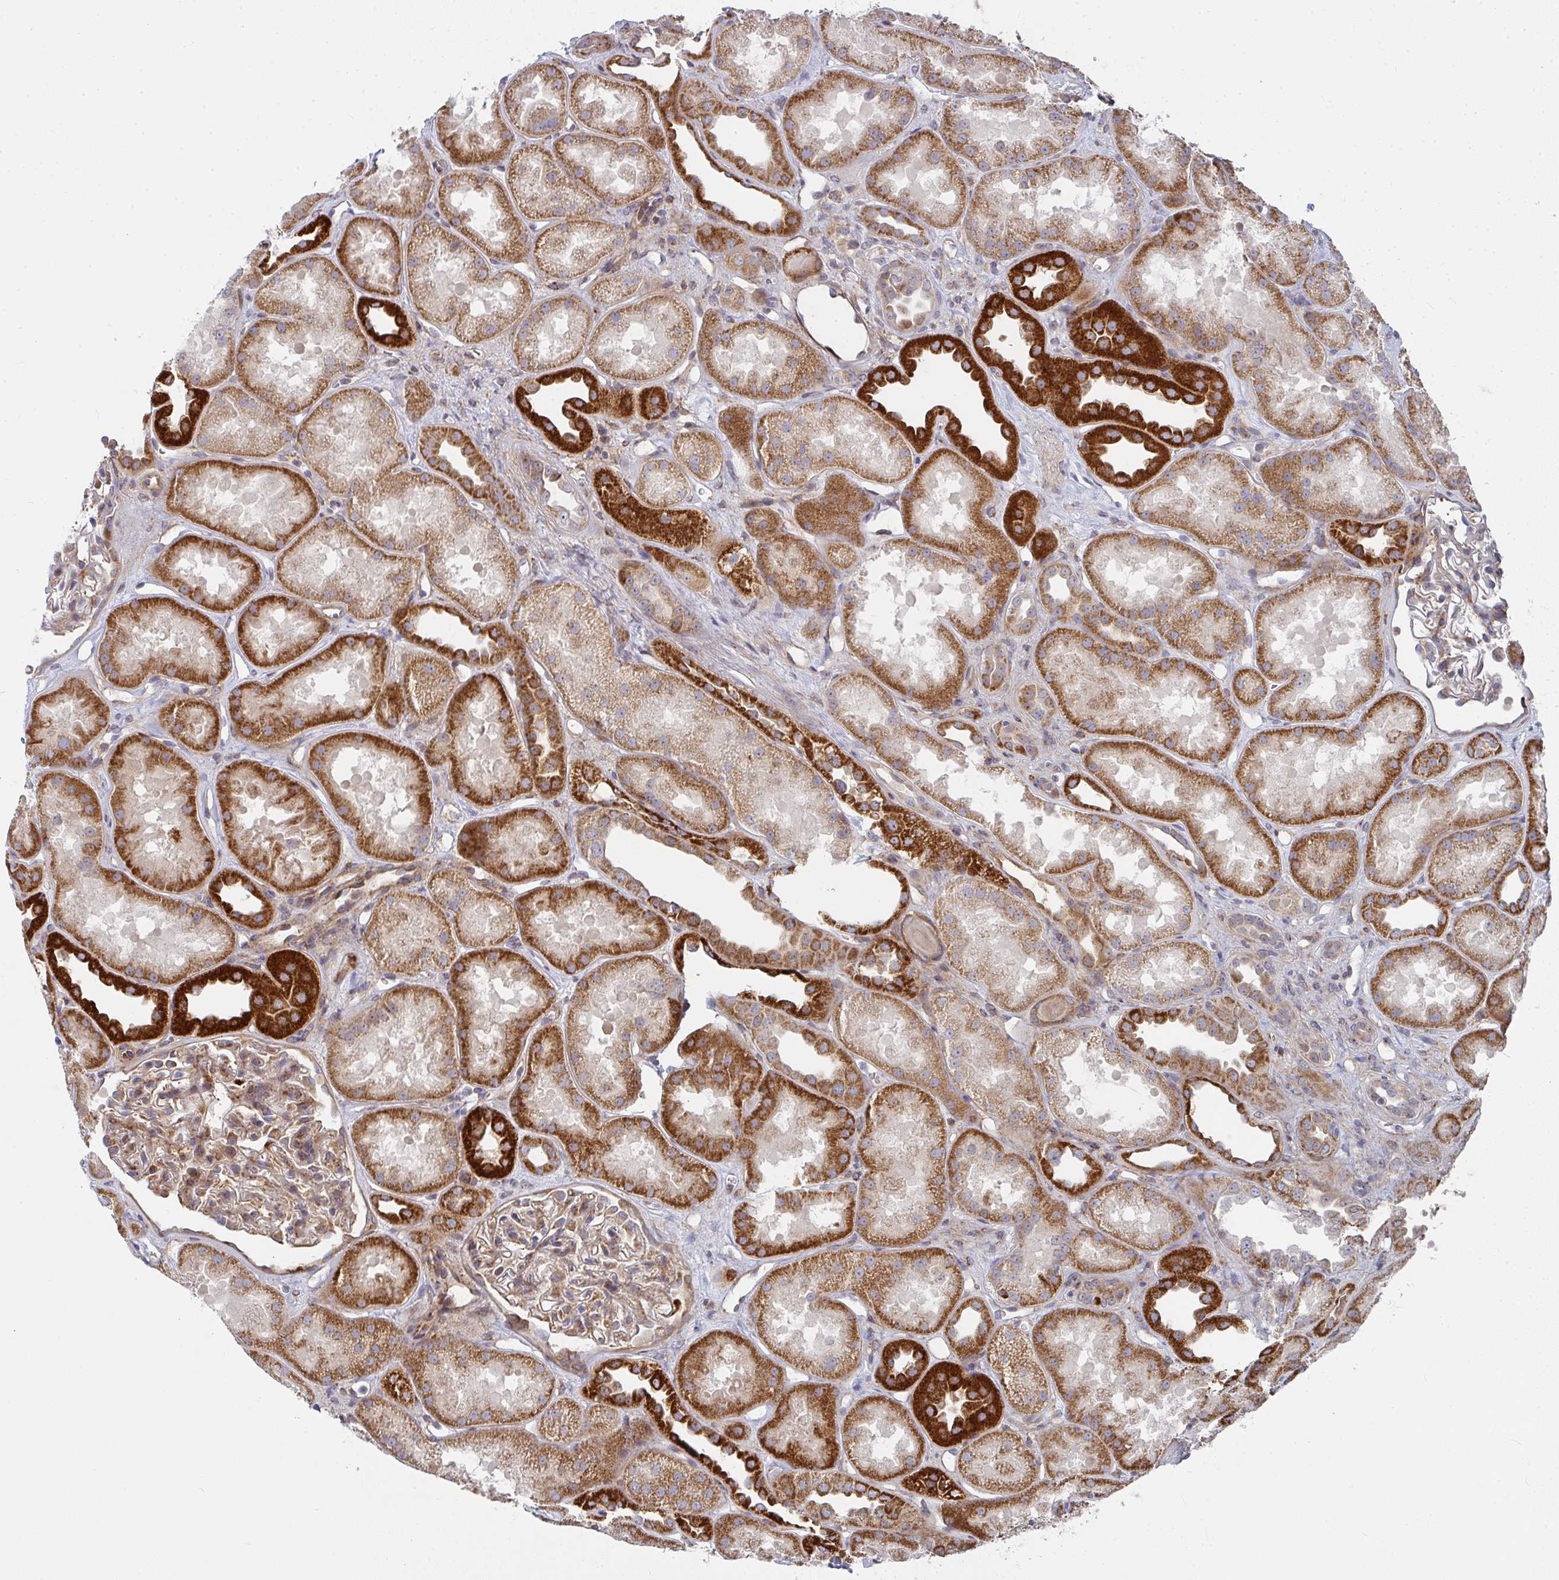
{"staining": {"intensity": "moderate", "quantity": ">75%", "location": "cytoplasmic/membranous"}, "tissue": "kidney", "cell_type": "Cells in glomeruli", "image_type": "normal", "snomed": [{"axis": "morphology", "description": "Normal tissue, NOS"}, {"axis": "topography", "description": "Kidney"}], "caption": "Immunohistochemical staining of normal human kidney displays moderate cytoplasmic/membranous protein expression in about >75% of cells in glomeruli. (DAB (3,3'-diaminobenzidine) IHC, brown staining for protein, blue staining for nuclei).", "gene": "RHEBL1", "patient": {"sex": "male", "age": 61}}